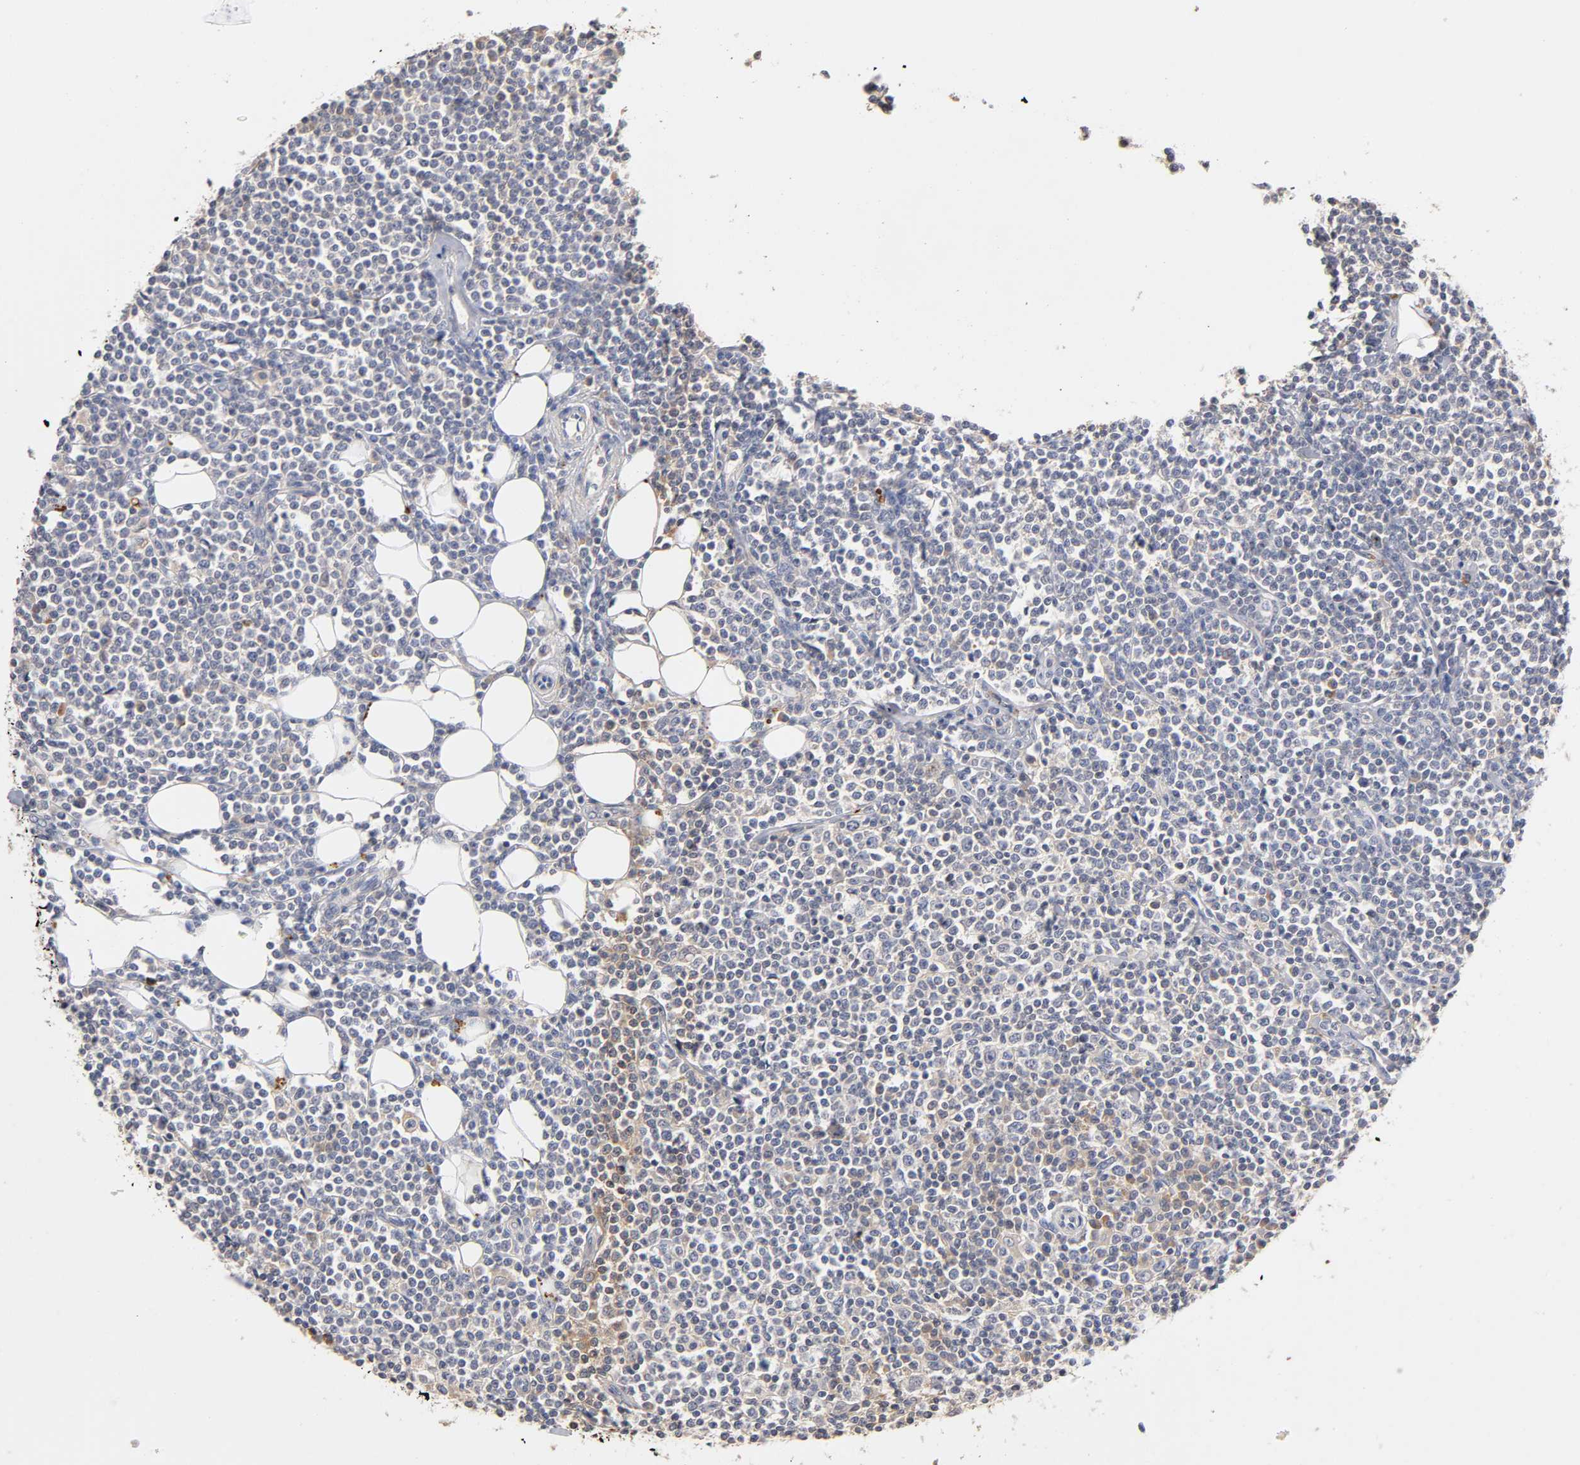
{"staining": {"intensity": "weak", "quantity": "<25%", "location": "cytoplasmic/membranous"}, "tissue": "lymphoma", "cell_type": "Tumor cells", "image_type": "cancer", "snomed": [{"axis": "morphology", "description": "Malignant lymphoma, non-Hodgkin's type, Low grade"}, {"axis": "topography", "description": "Soft tissue"}], "caption": "Tumor cells show no significant protein expression in low-grade malignant lymphoma, non-Hodgkin's type. Brightfield microscopy of immunohistochemistry stained with DAB (3,3'-diaminobenzidine) (brown) and hematoxylin (blue), captured at high magnification.", "gene": "RHOA", "patient": {"sex": "male", "age": 92}}